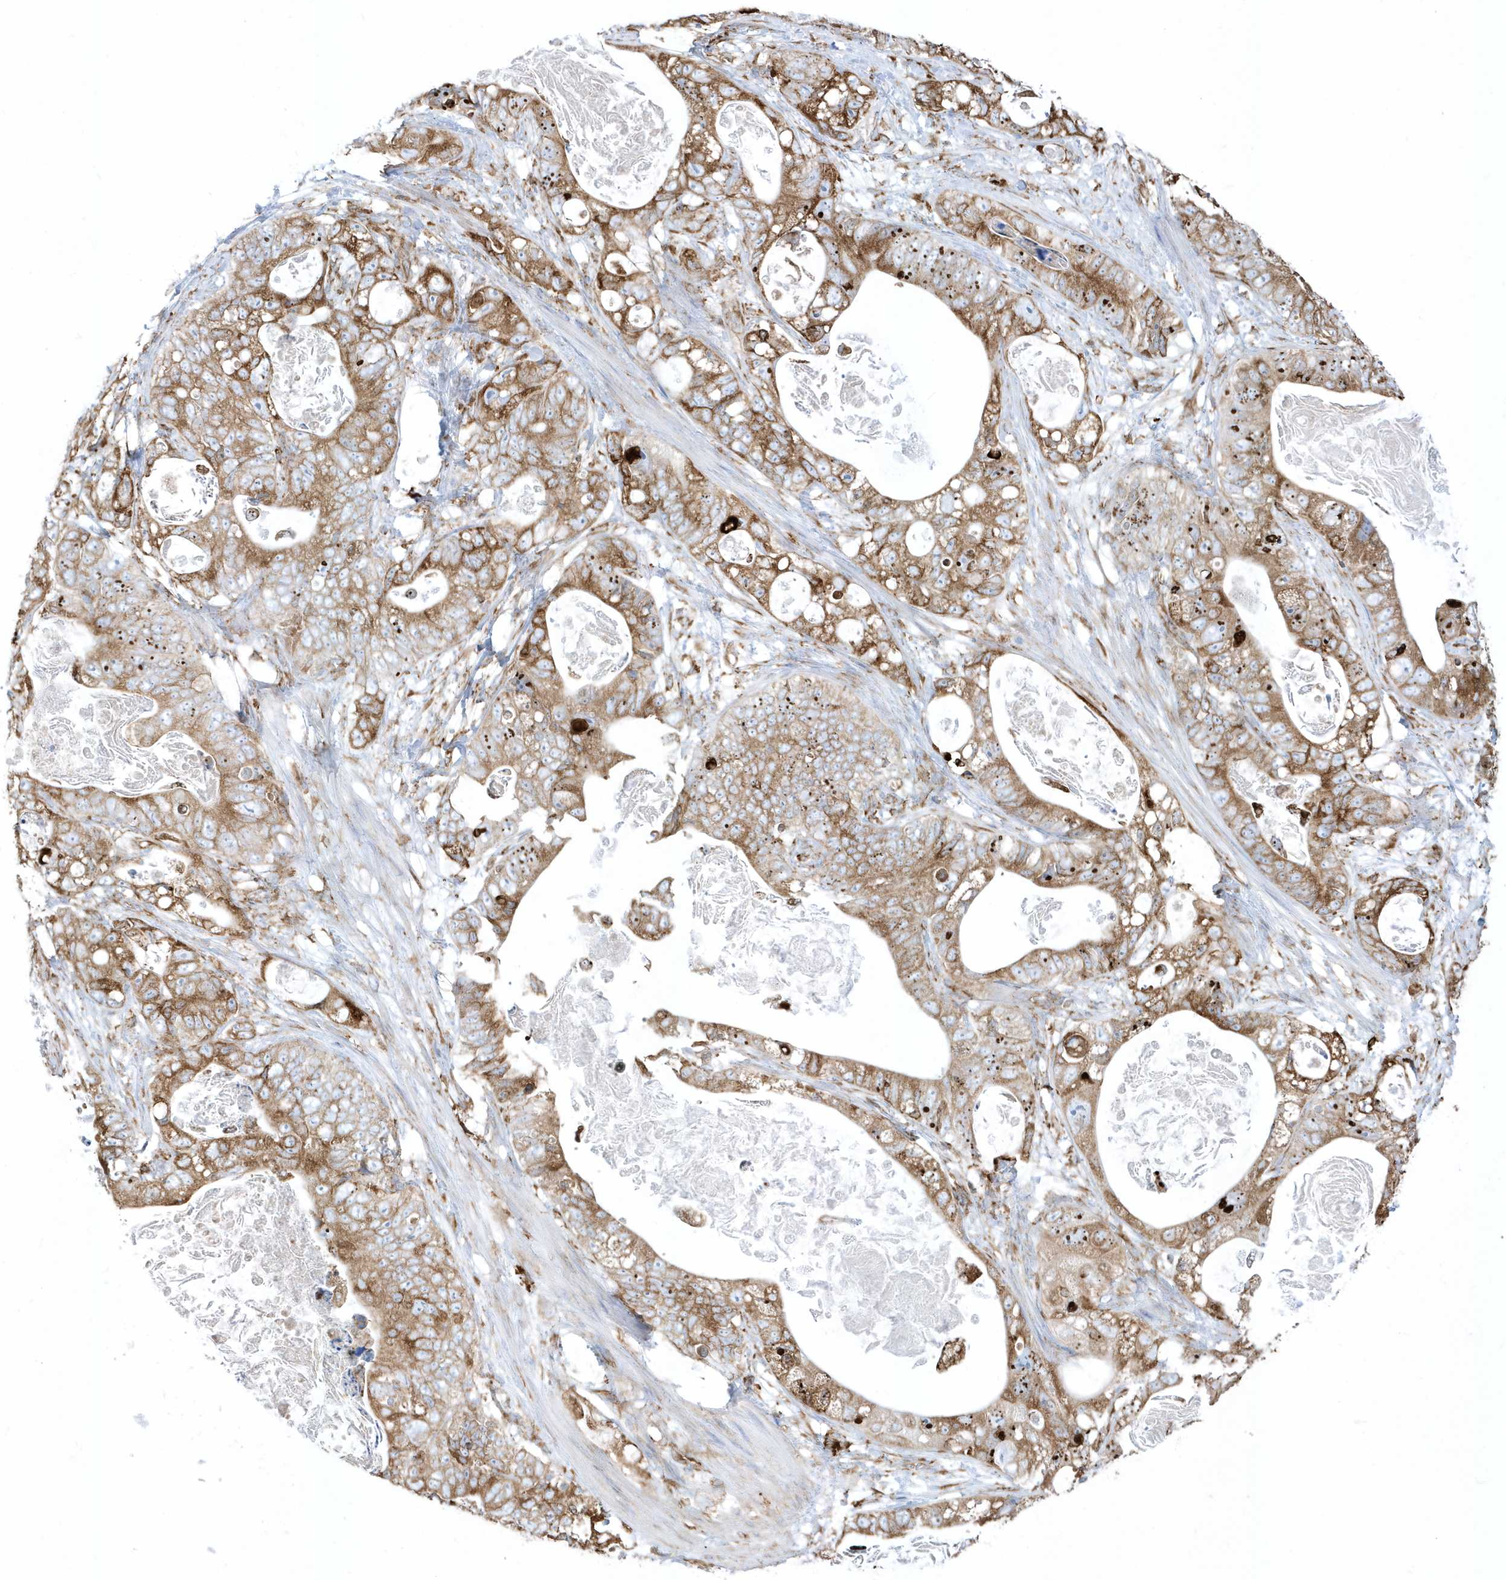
{"staining": {"intensity": "moderate", "quantity": ">75%", "location": "cytoplasmic/membranous"}, "tissue": "stomach cancer", "cell_type": "Tumor cells", "image_type": "cancer", "snomed": [{"axis": "morphology", "description": "Normal tissue, NOS"}, {"axis": "morphology", "description": "Adenocarcinoma, NOS"}, {"axis": "topography", "description": "Stomach"}], "caption": "A histopathology image showing moderate cytoplasmic/membranous positivity in approximately >75% of tumor cells in stomach cancer (adenocarcinoma), as visualized by brown immunohistochemical staining.", "gene": "PDIA6", "patient": {"sex": "female", "age": 89}}